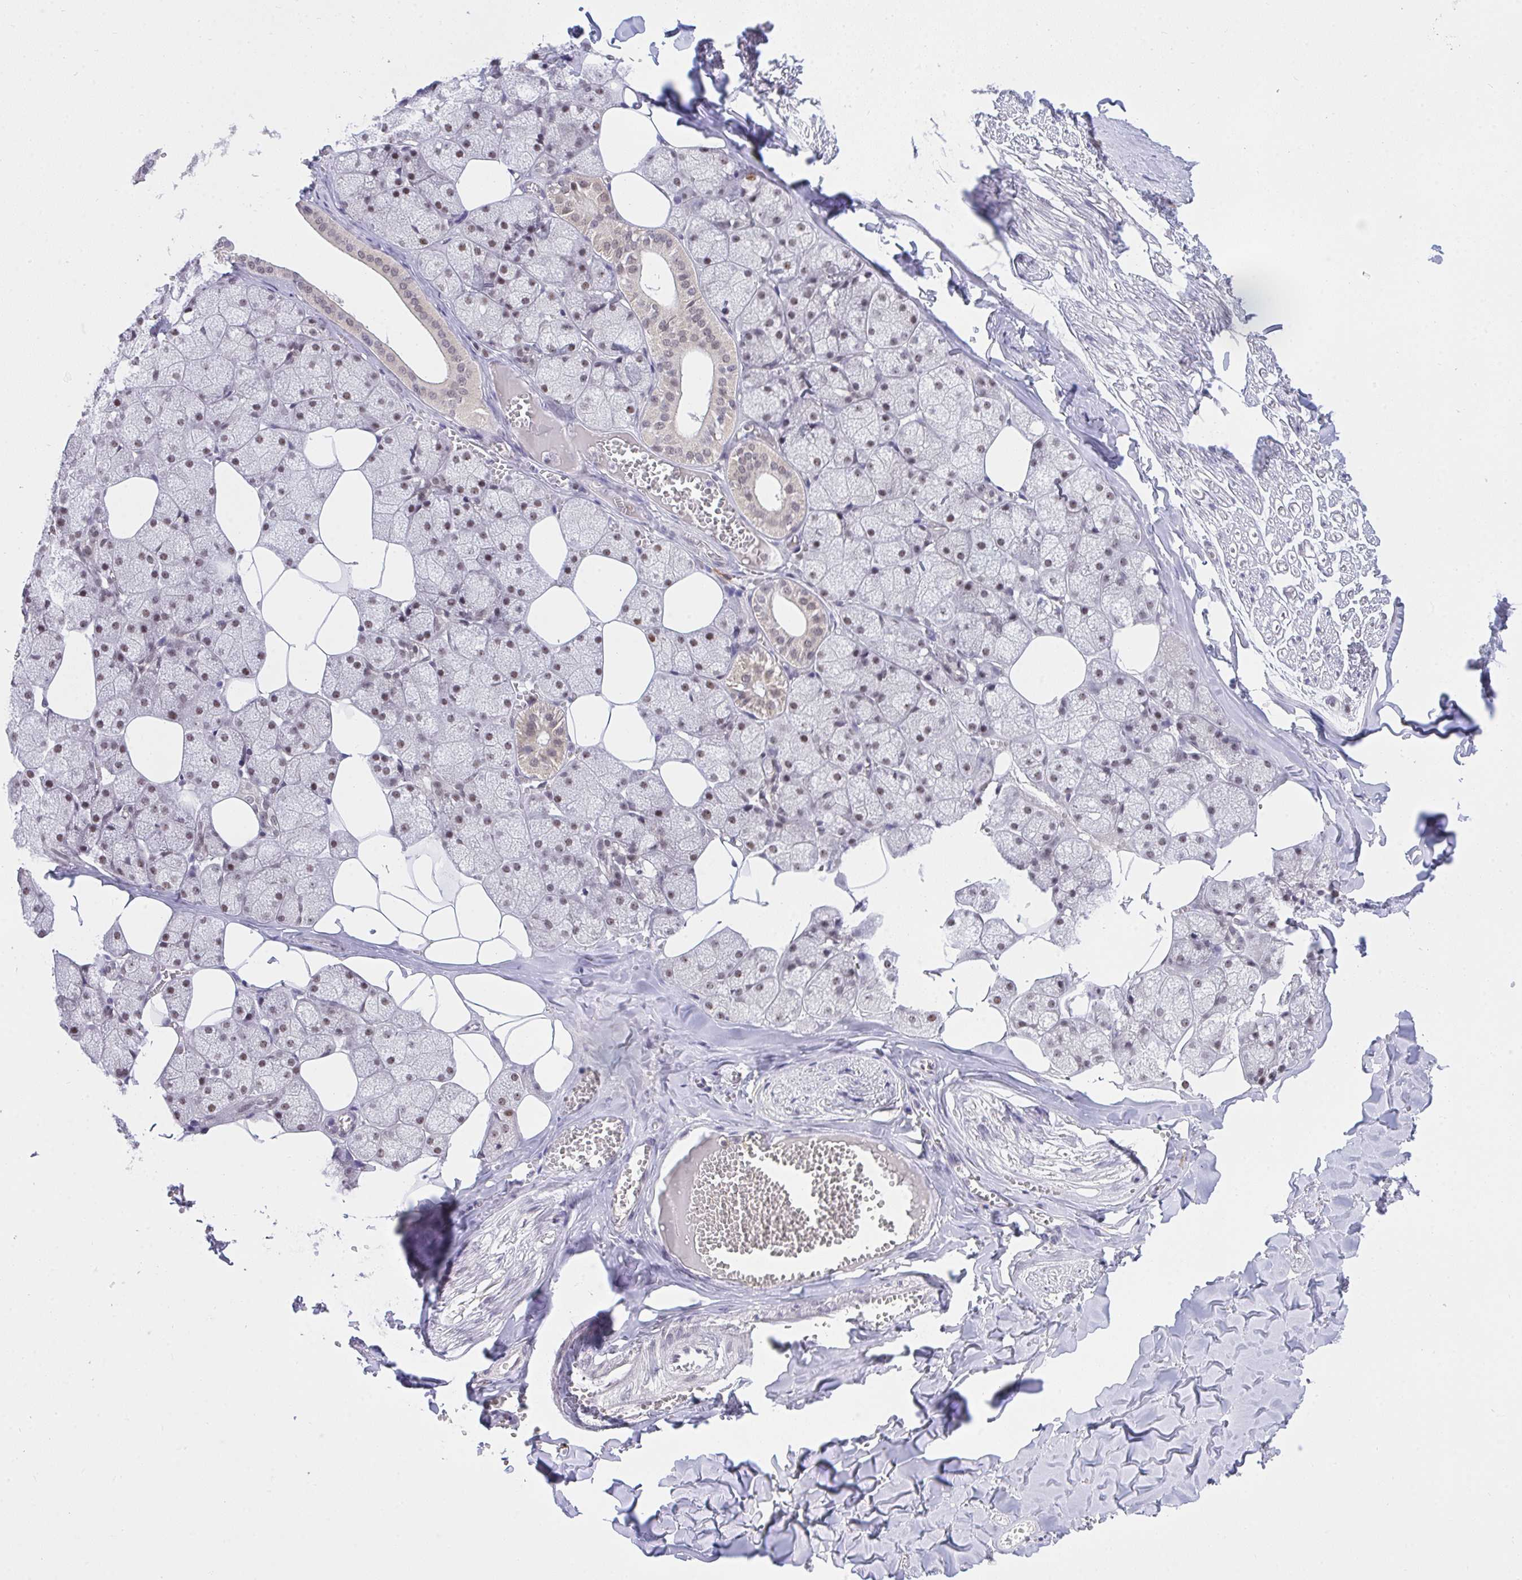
{"staining": {"intensity": "weak", "quantity": "<25%", "location": "nuclear"}, "tissue": "salivary gland", "cell_type": "Glandular cells", "image_type": "normal", "snomed": [{"axis": "morphology", "description": "Normal tissue, NOS"}, {"axis": "topography", "description": "Salivary gland"}, {"axis": "topography", "description": "Peripheral nerve tissue"}], "caption": "This is a micrograph of immunohistochemistry (IHC) staining of normal salivary gland, which shows no positivity in glandular cells.", "gene": "RFC4", "patient": {"sex": "male", "age": 38}}